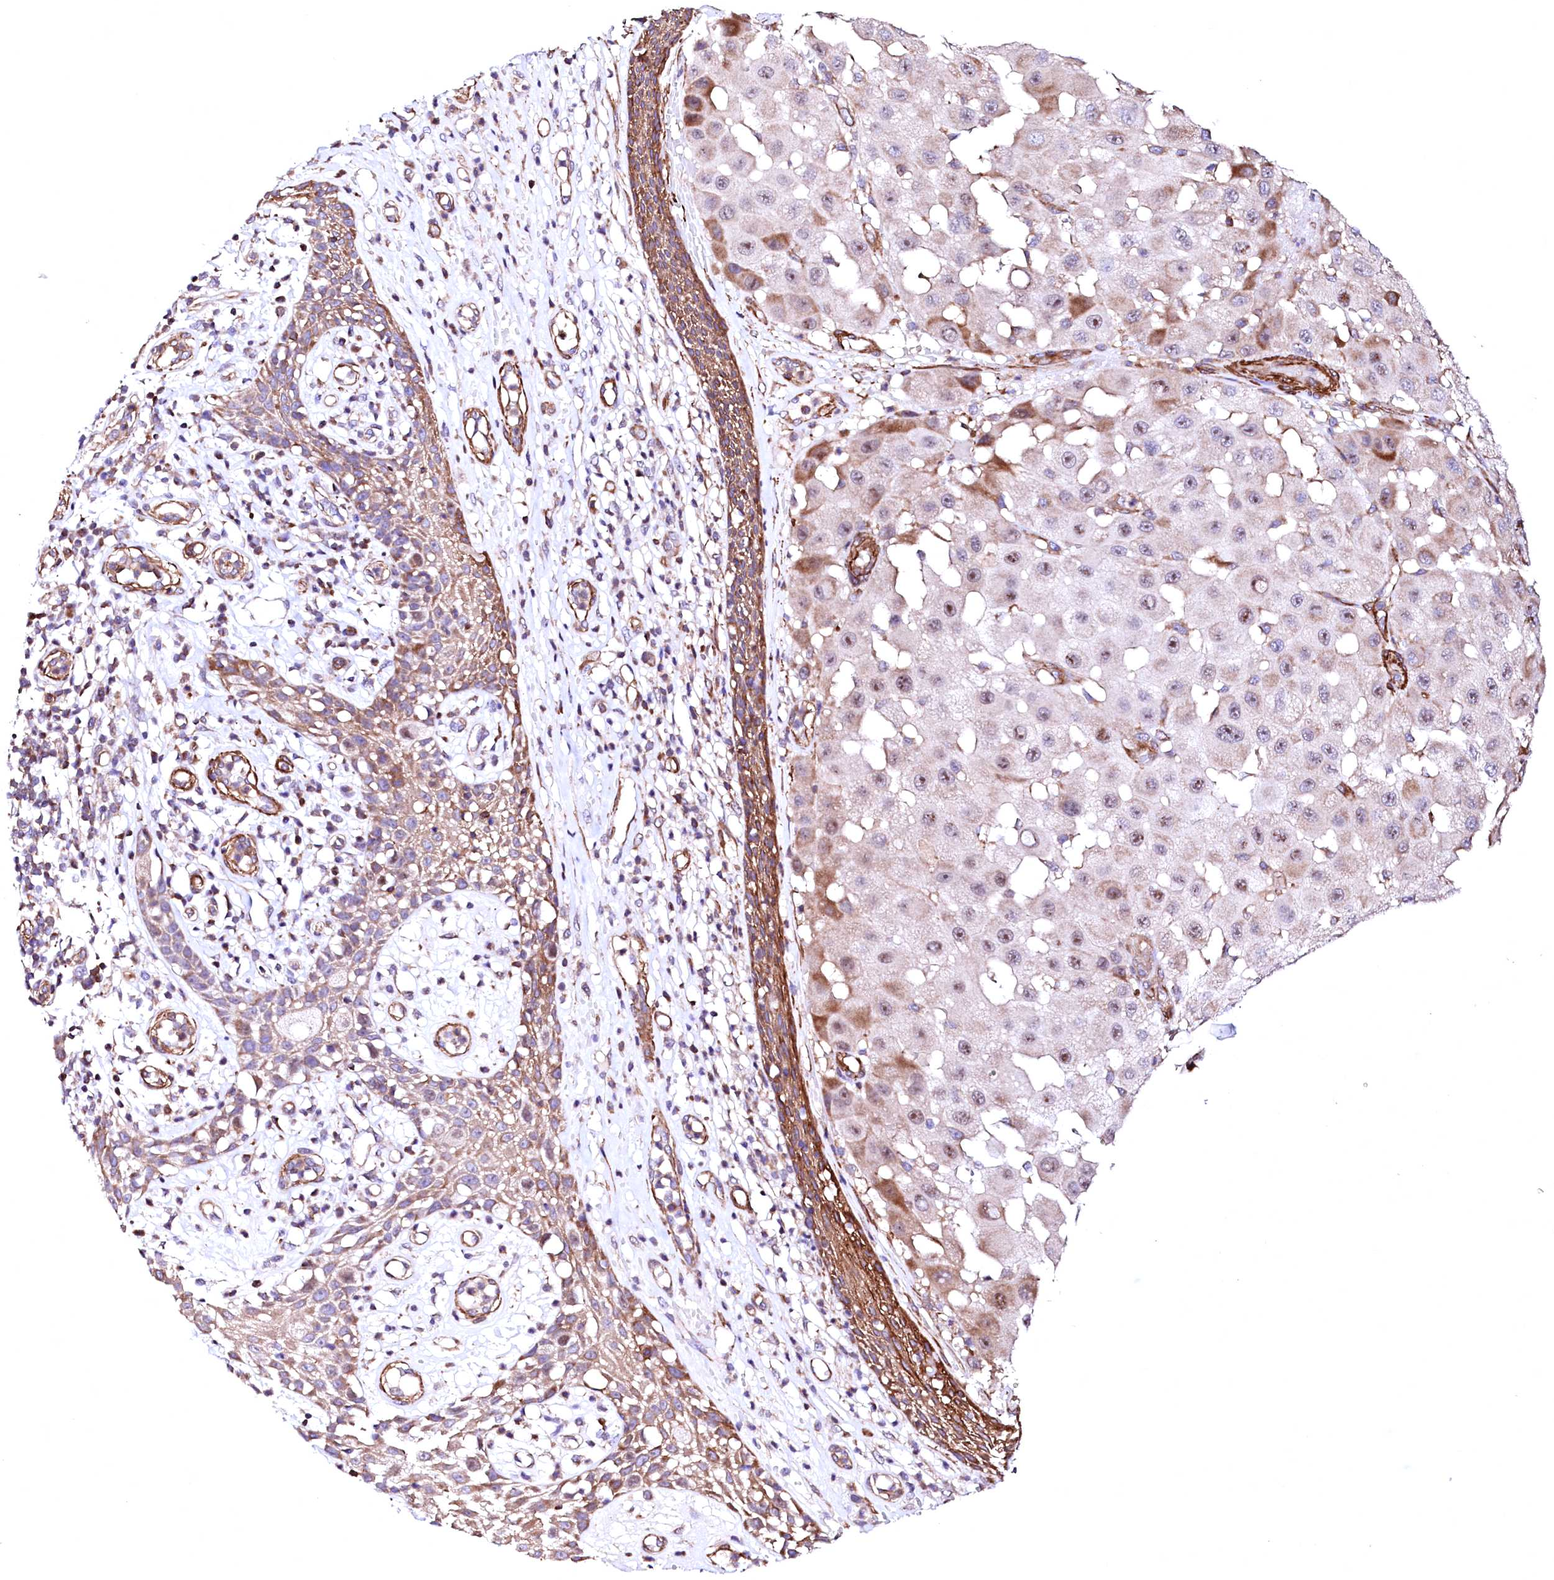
{"staining": {"intensity": "moderate", "quantity": "<25%", "location": "cytoplasmic/membranous,nuclear"}, "tissue": "melanoma", "cell_type": "Tumor cells", "image_type": "cancer", "snomed": [{"axis": "morphology", "description": "Malignant melanoma, NOS"}, {"axis": "topography", "description": "Skin"}], "caption": "The image displays a brown stain indicating the presence of a protein in the cytoplasmic/membranous and nuclear of tumor cells in malignant melanoma.", "gene": "GPR176", "patient": {"sex": "female", "age": 81}}